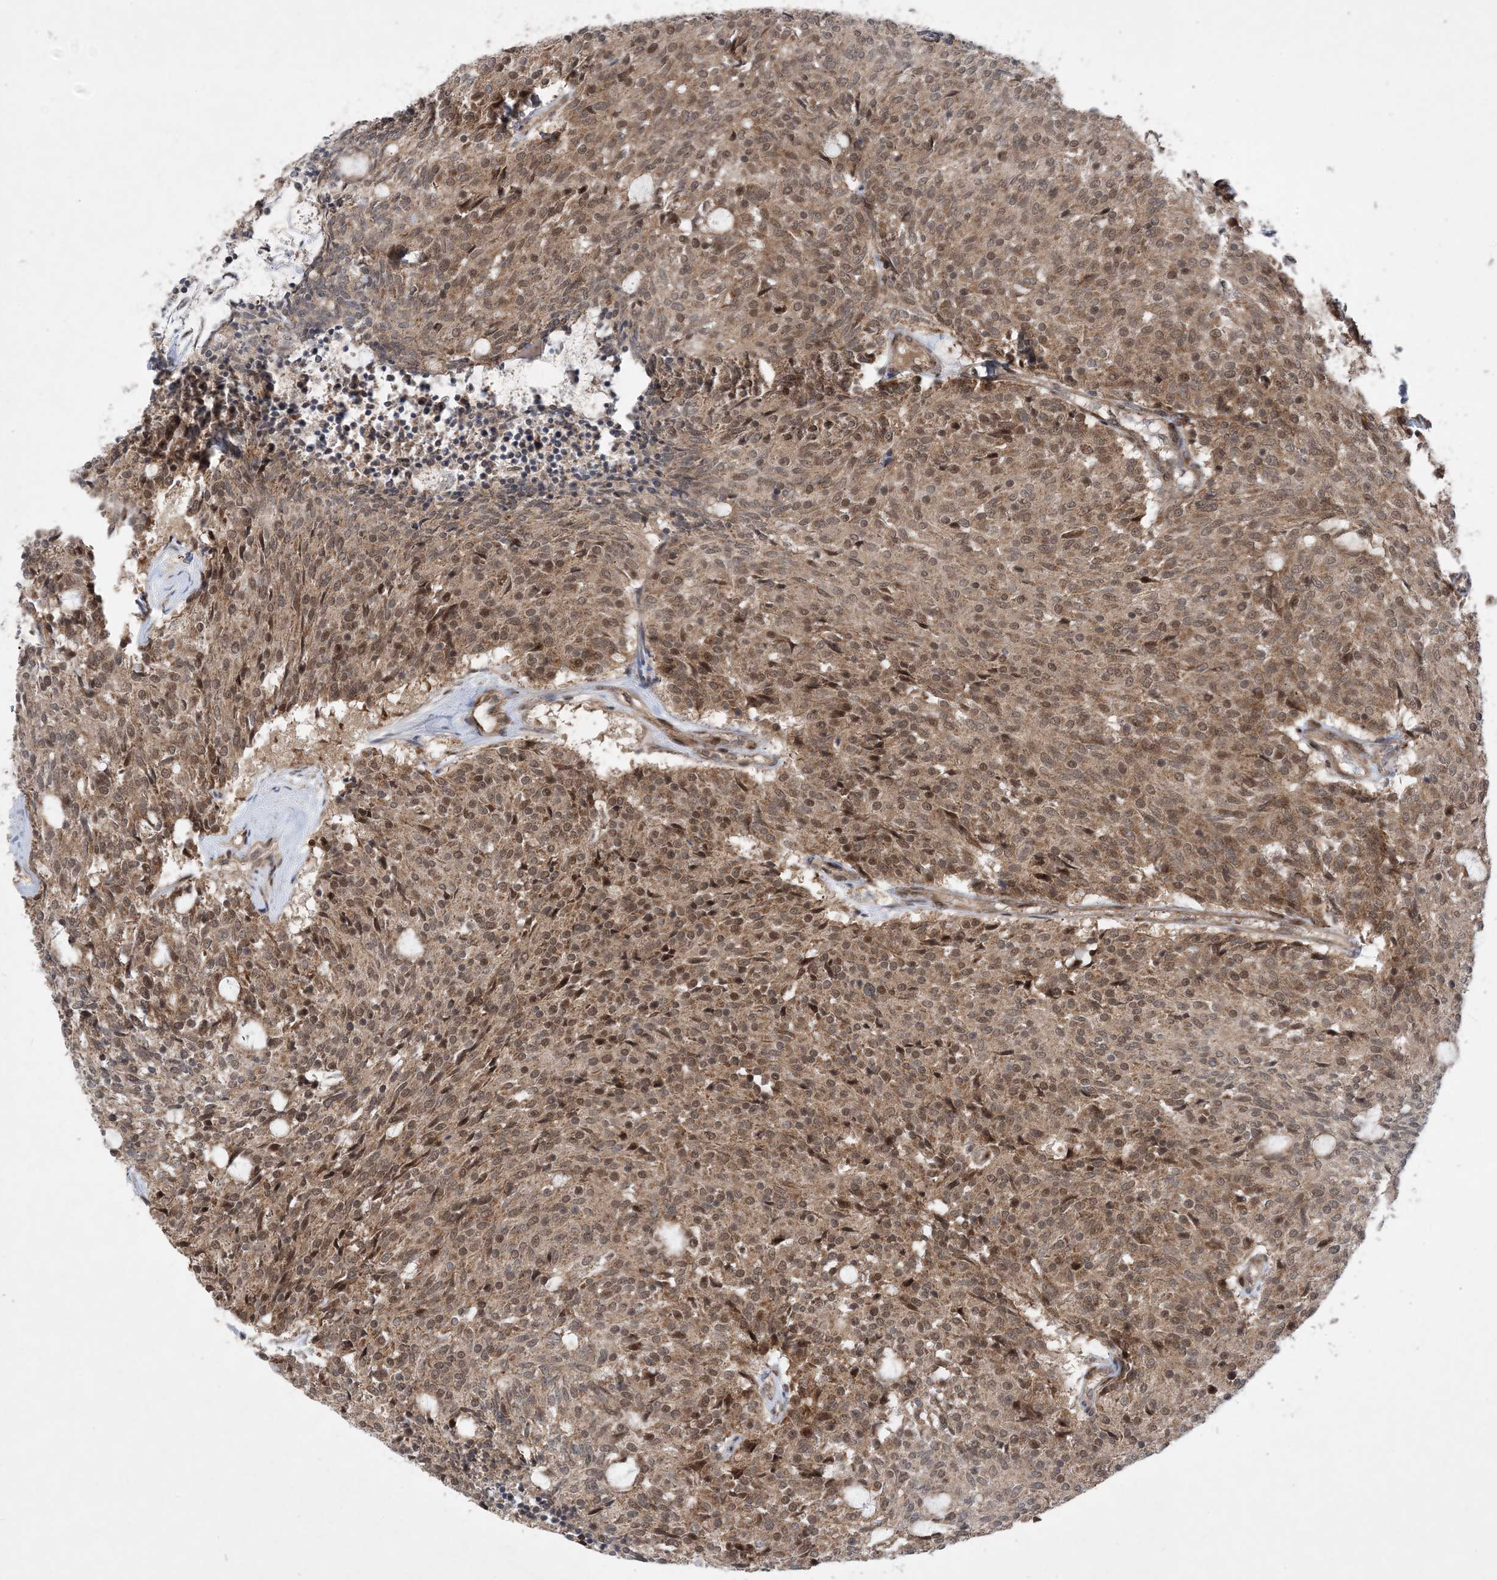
{"staining": {"intensity": "moderate", "quantity": ">75%", "location": "cytoplasmic/membranous,nuclear"}, "tissue": "carcinoid", "cell_type": "Tumor cells", "image_type": "cancer", "snomed": [{"axis": "morphology", "description": "Carcinoid, malignant, NOS"}, {"axis": "topography", "description": "Pancreas"}], "caption": "There is medium levels of moderate cytoplasmic/membranous and nuclear expression in tumor cells of carcinoid, as demonstrated by immunohistochemical staining (brown color).", "gene": "HEMK1", "patient": {"sex": "female", "age": 54}}